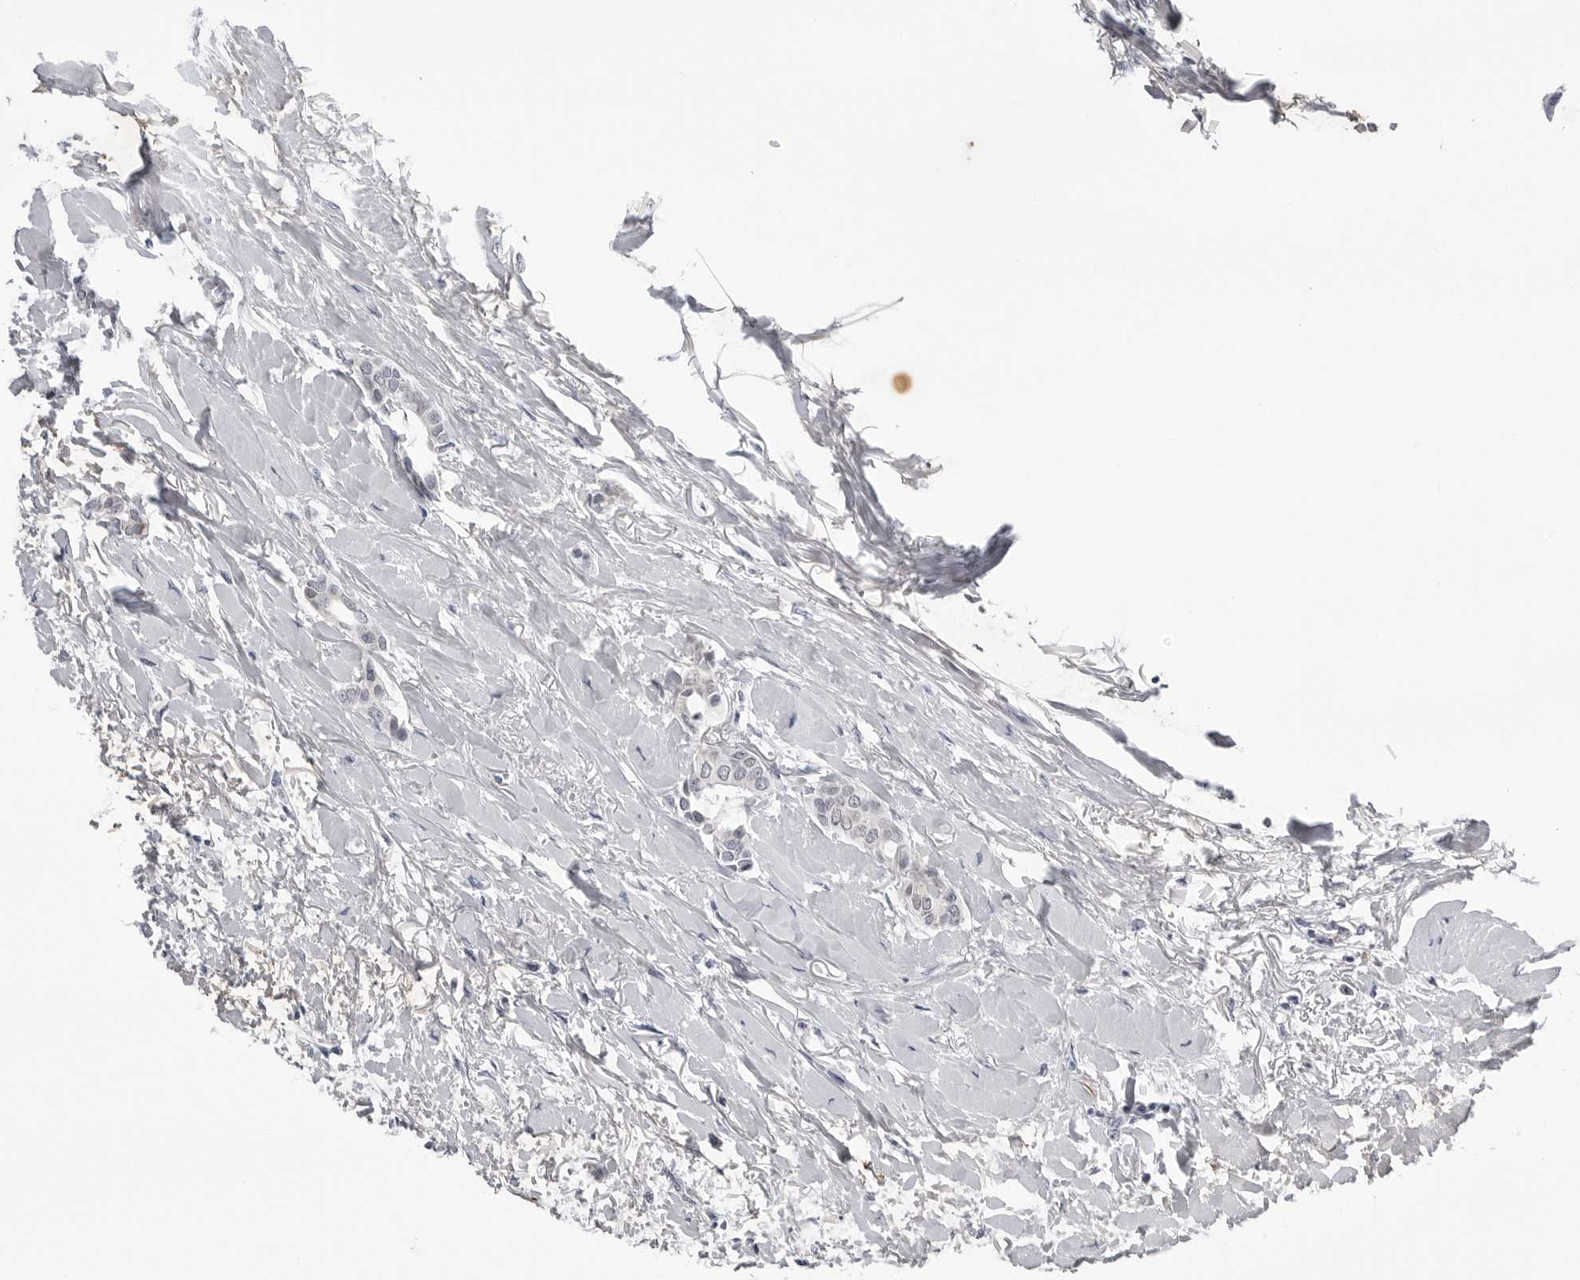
{"staining": {"intensity": "negative", "quantity": "none", "location": "none"}, "tissue": "head and neck cancer", "cell_type": "Tumor cells", "image_type": "cancer", "snomed": [{"axis": "morphology", "description": "Adenocarcinoma, NOS"}, {"axis": "topography", "description": "Salivary gland"}, {"axis": "topography", "description": "Head-Neck"}], "caption": "This is an immunohistochemistry photomicrograph of human adenocarcinoma (head and neck). There is no staining in tumor cells.", "gene": "CDK20", "patient": {"sex": "female", "age": 59}}